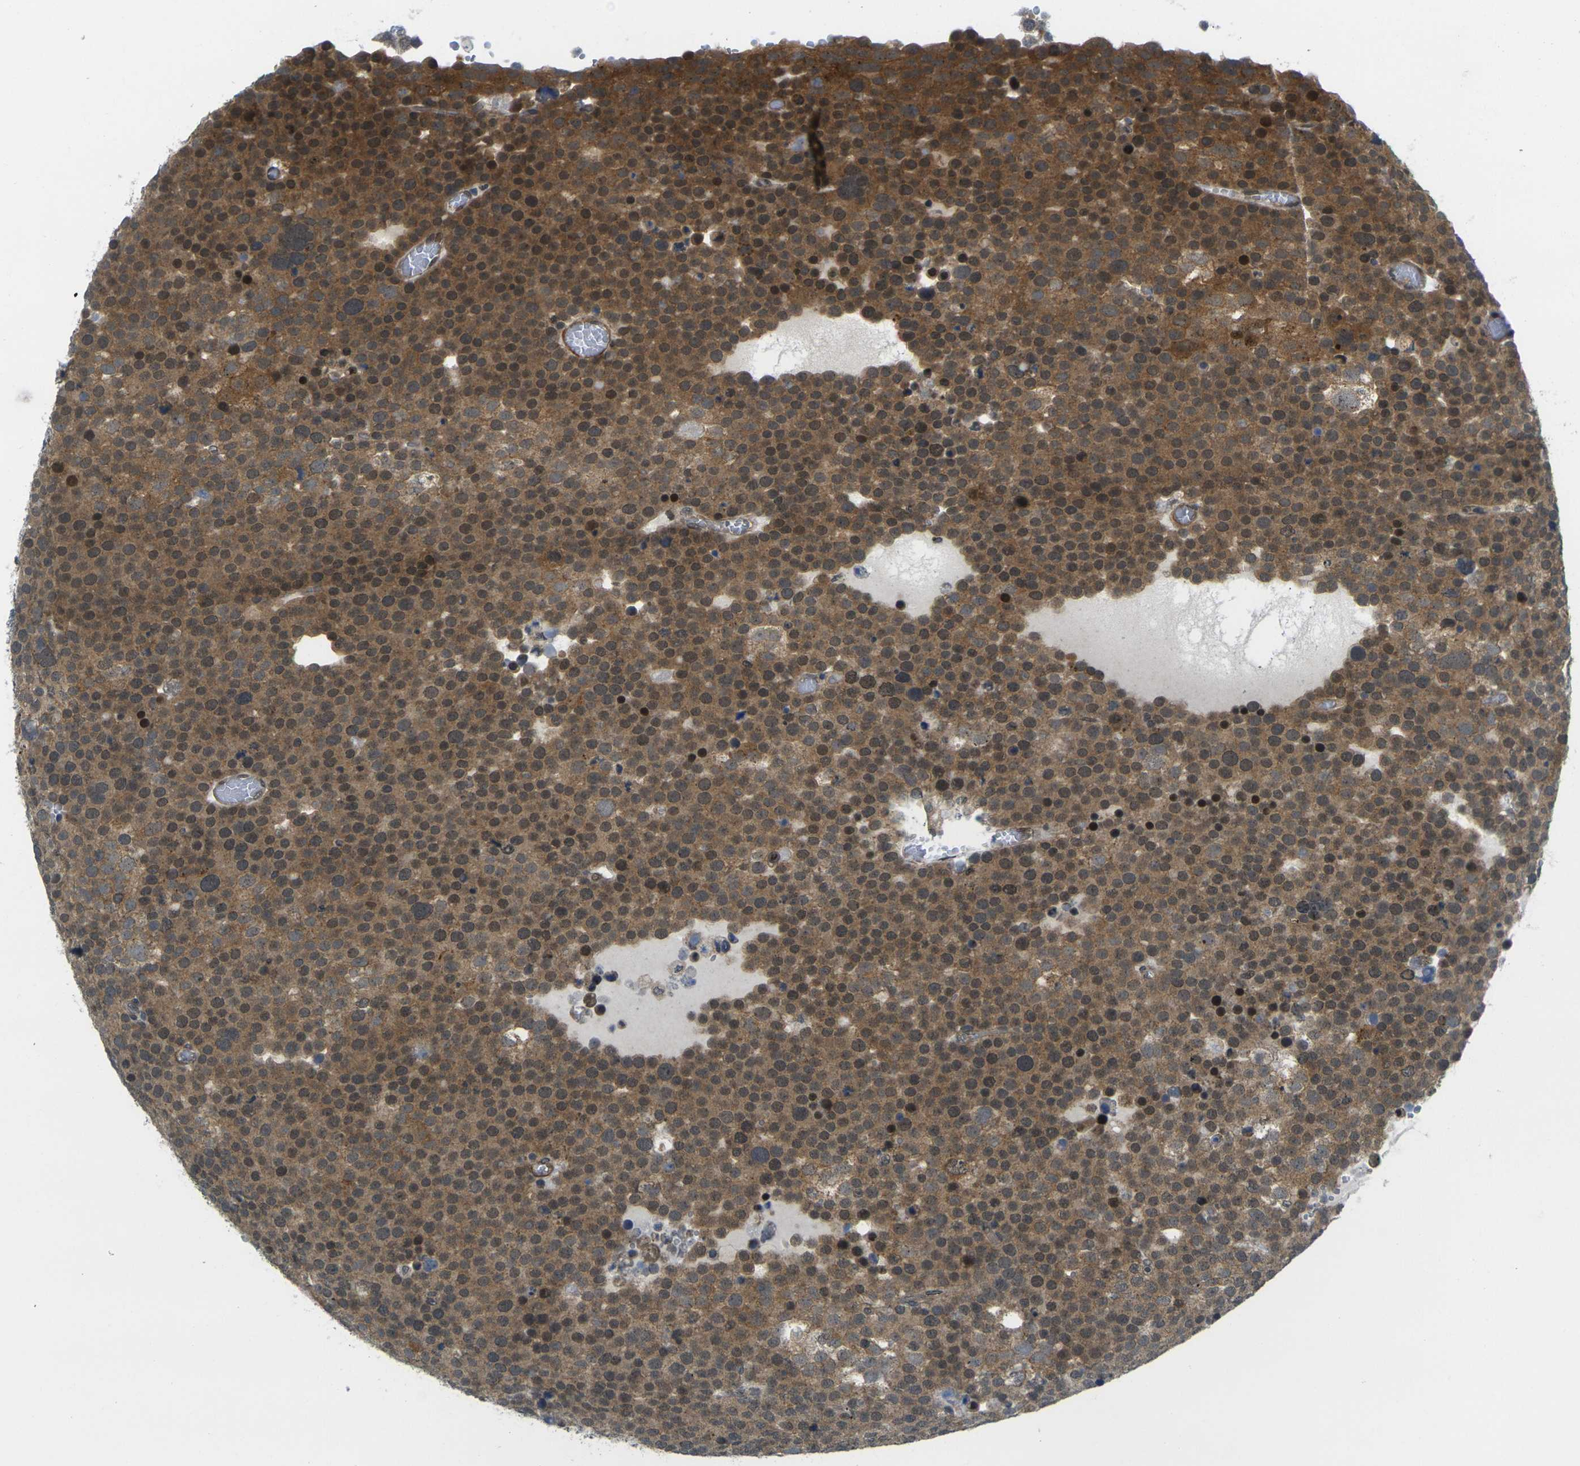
{"staining": {"intensity": "moderate", "quantity": ">75%", "location": "cytoplasmic/membranous,nuclear"}, "tissue": "testis cancer", "cell_type": "Tumor cells", "image_type": "cancer", "snomed": [{"axis": "morphology", "description": "Seminoma, NOS"}, {"axis": "topography", "description": "Testis"}], "caption": "A medium amount of moderate cytoplasmic/membranous and nuclear positivity is appreciated in approximately >75% of tumor cells in seminoma (testis) tissue.", "gene": "KCTD10", "patient": {"sex": "male", "age": 71}}